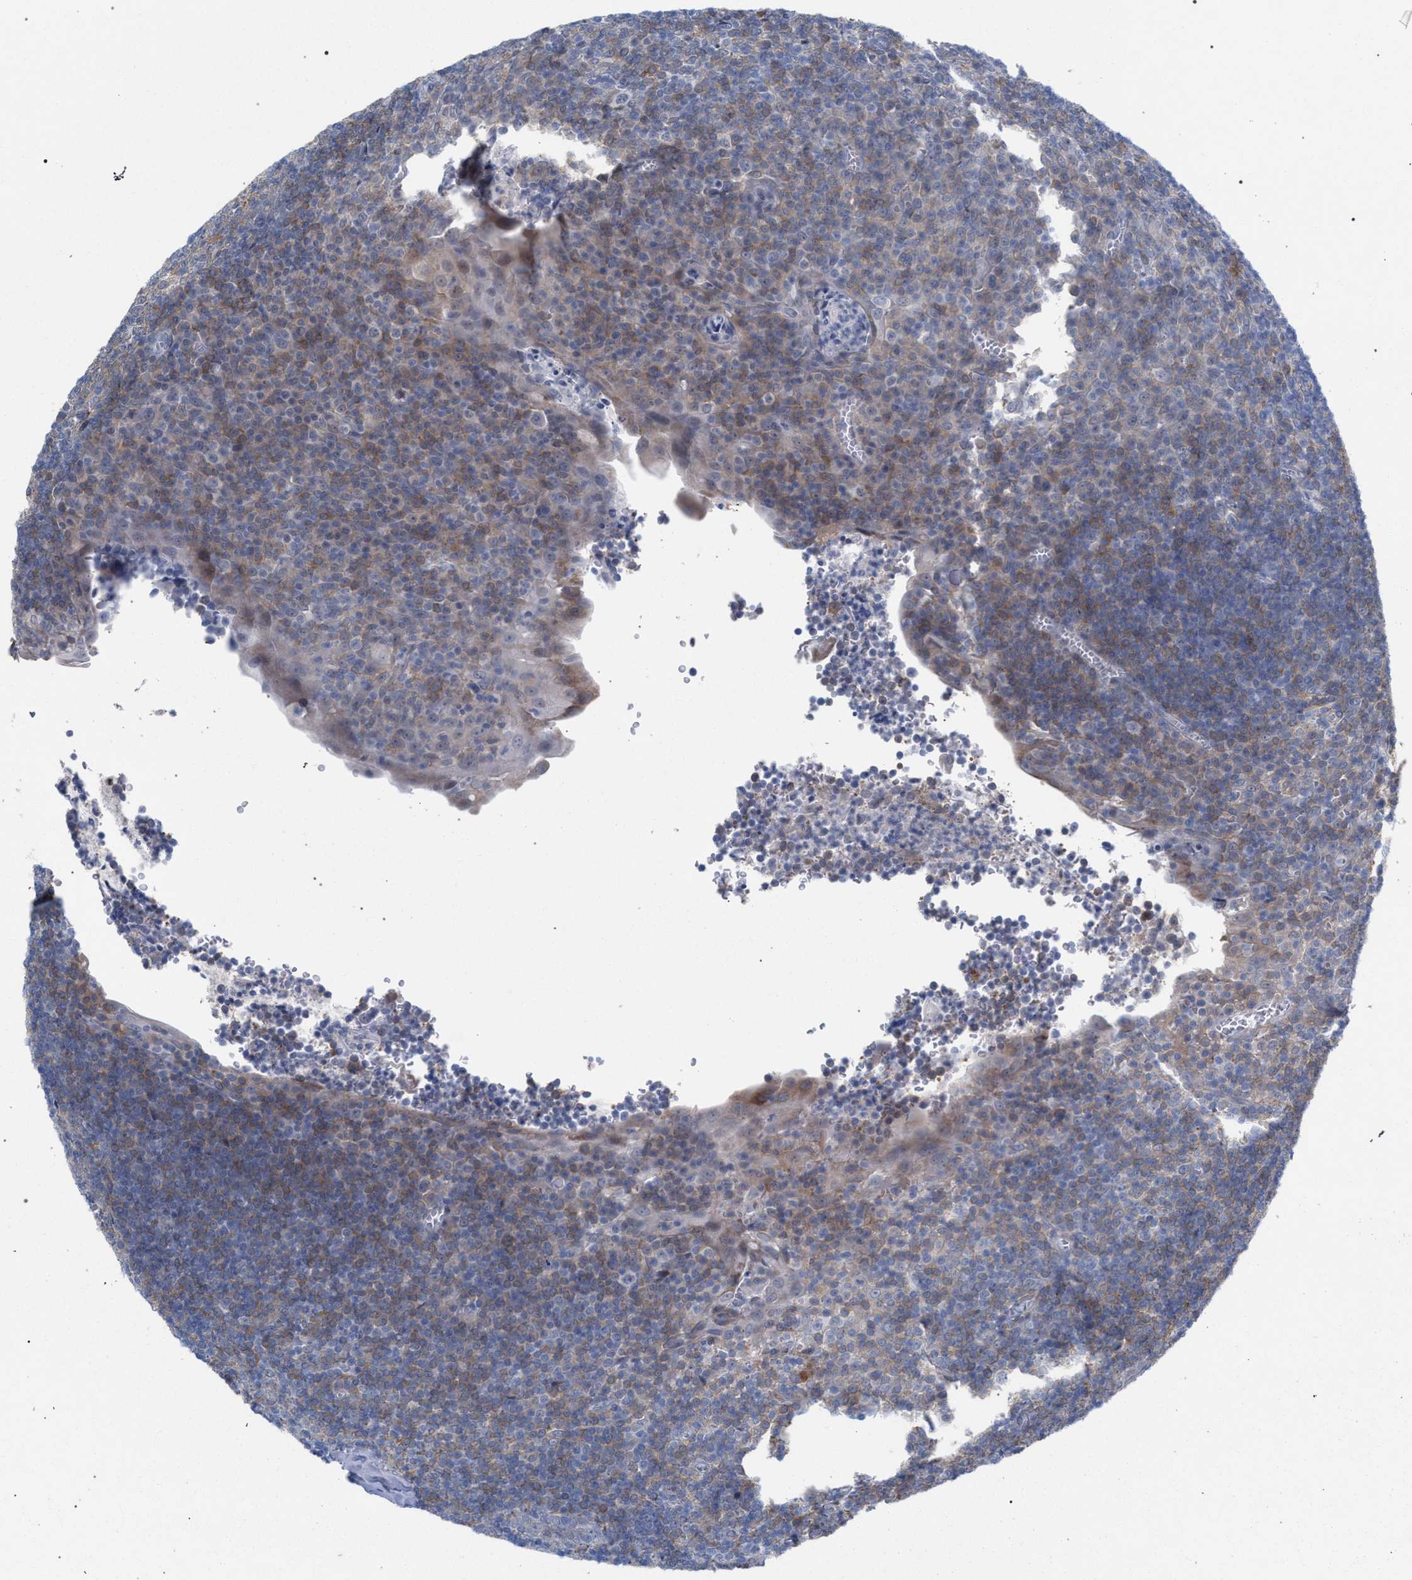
{"staining": {"intensity": "moderate", "quantity": ">75%", "location": "cytoplasmic/membranous"}, "tissue": "tonsil", "cell_type": "Germinal center cells", "image_type": "normal", "snomed": [{"axis": "morphology", "description": "Normal tissue, NOS"}, {"axis": "topography", "description": "Tonsil"}], "caption": "An immunohistochemistry micrograph of unremarkable tissue is shown. Protein staining in brown labels moderate cytoplasmic/membranous positivity in tonsil within germinal center cells. Nuclei are stained in blue.", "gene": "FHOD3", "patient": {"sex": "male", "age": 37}}